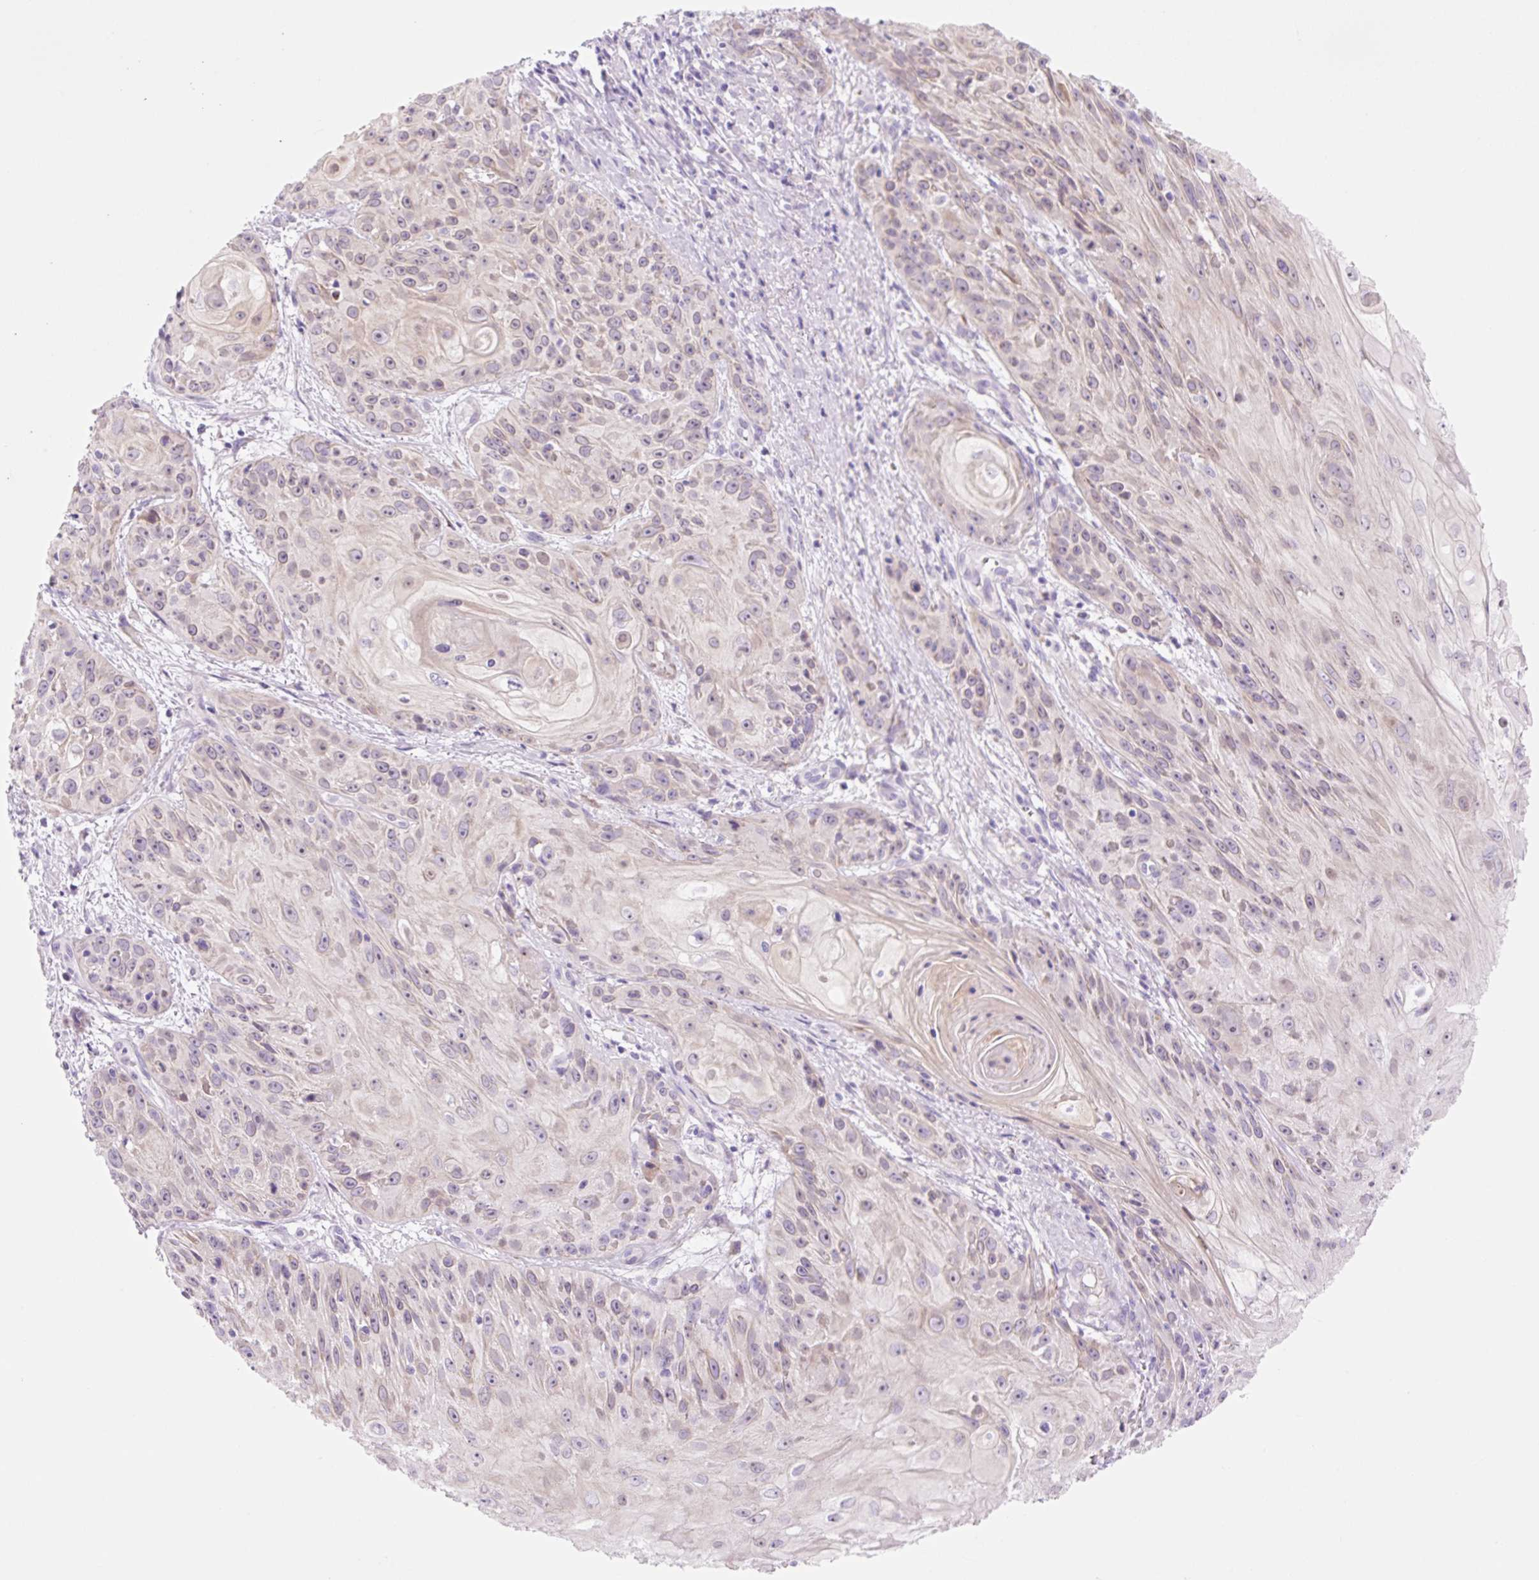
{"staining": {"intensity": "weak", "quantity": "25%-75%", "location": "cytoplasmic/membranous"}, "tissue": "skin cancer", "cell_type": "Tumor cells", "image_type": "cancer", "snomed": [{"axis": "morphology", "description": "Squamous cell carcinoma, NOS"}, {"axis": "topography", "description": "Skin"}, {"axis": "topography", "description": "Vulva"}], "caption": "IHC histopathology image of human squamous cell carcinoma (skin) stained for a protein (brown), which shows low levels of weak cytoplasmic/membranous staining in about 25%-75% of tumor cells.", "gene": "ZNF121", "patient": {"sex": "female", "age": 76}}